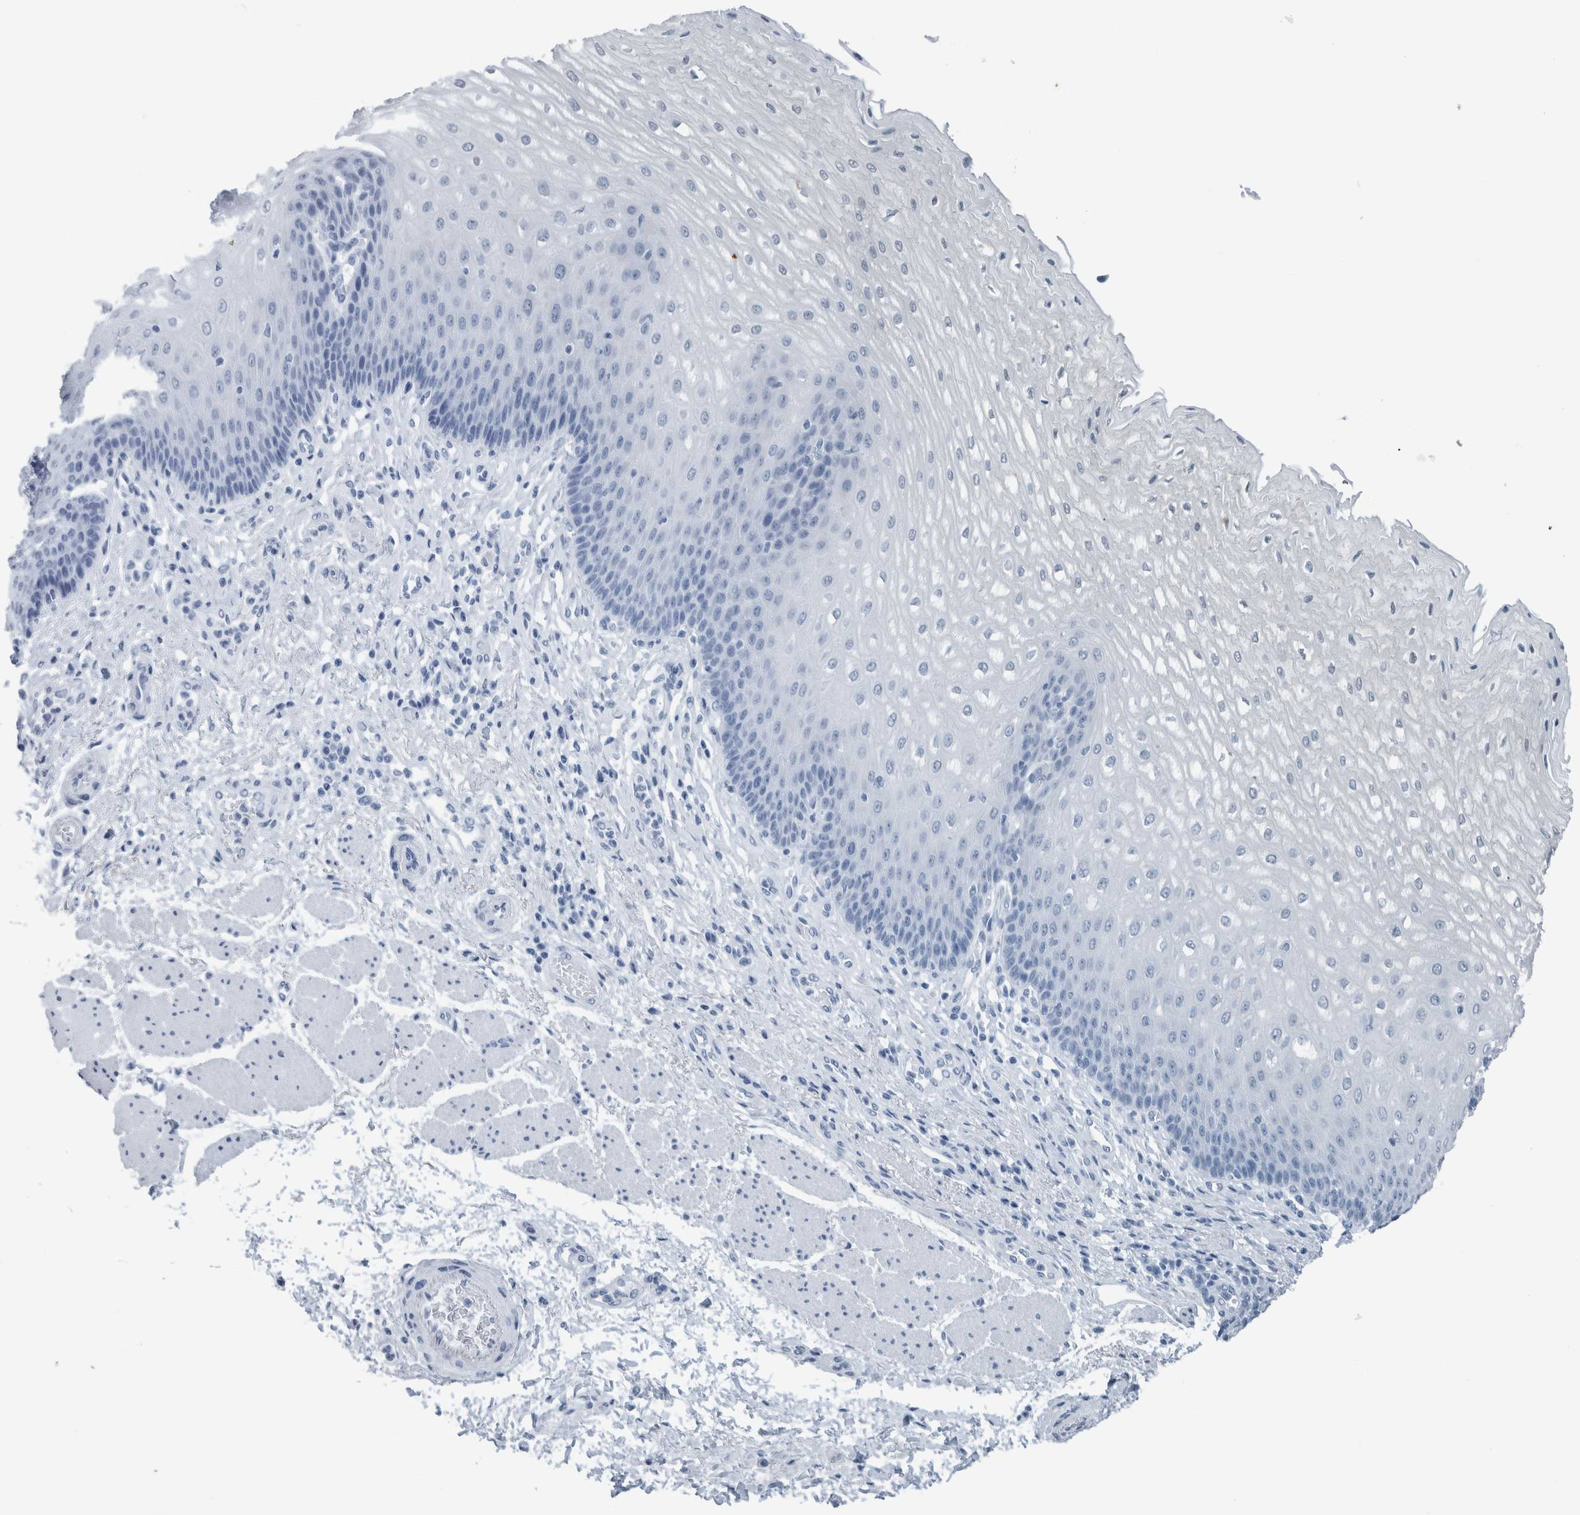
{"staining": {"intensity": "negative", "quantity": "none", "location": "none"}, "tissue": "esophagus", "cell_type": "Squamous epithelial cells", "image_type": "normal", "snomed": [{"axis": "morphology", "description": "Normal tissue, NOS"}, {"axis": "topography", "description": "Esophagus"}], "caption": "High power microscopy photomicrograph of an IHC photomicrograph of unremarkable esophagus, revealing no significant staining in squamous epithelial cells. (DAB immunohistochemistry (IHC) visualized using brightfield microscopy, high magnification).", "gene": "MYO1E", "patient": {"sex": "male", "age": 54}}